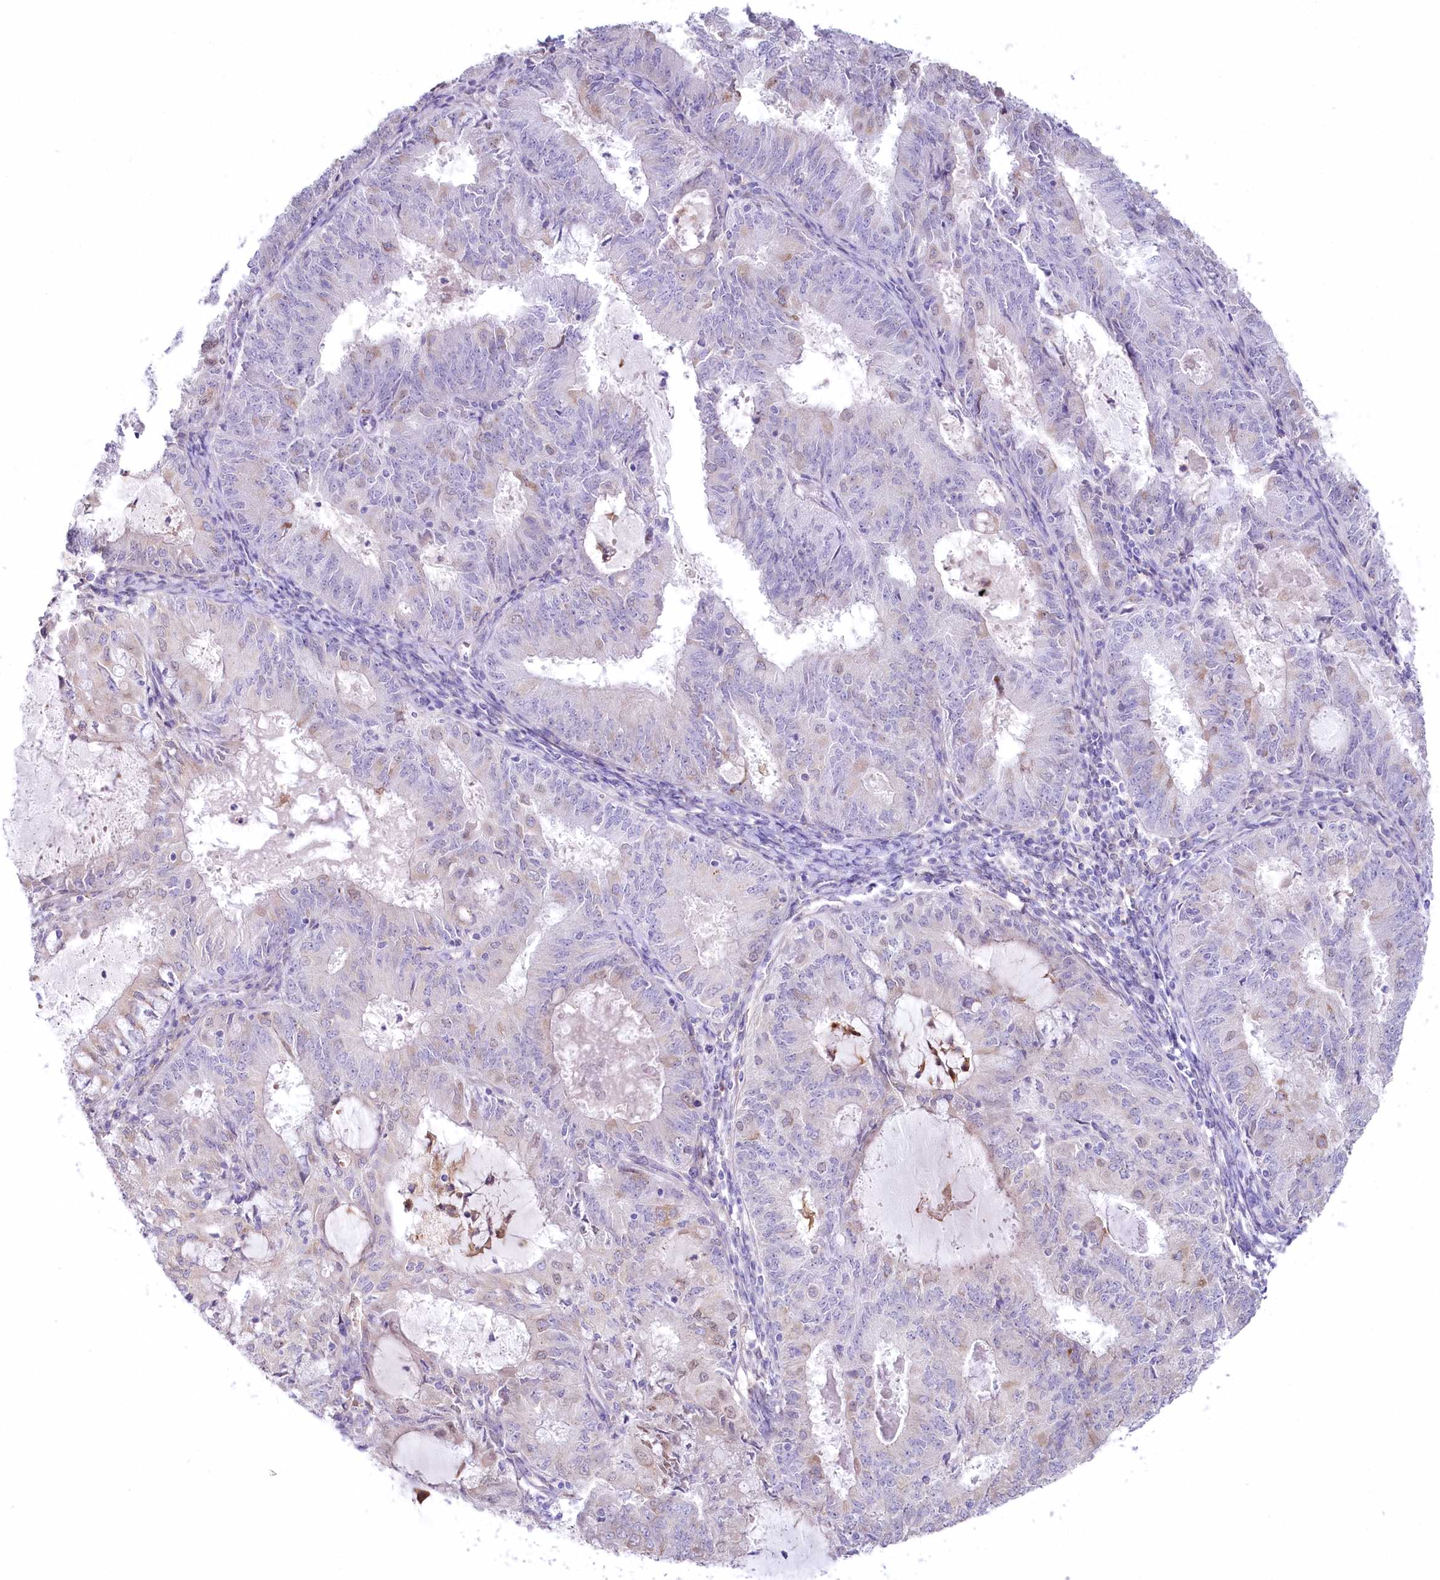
{"staining": {"intensity": "negative", "quantity": "none", "location": "none"}, "tissue": "endometrial cancer", "cell_type": "Tumor cells", "image_type": "cancer", "snomed": [{"axis": "morphology", "description": "Adenocarcinoma, NOS"}, {"axis": "topography", "description": "Endometrium"}], "caption": "Immunohistochemical staining of human endometrial cancer exhibits no significant expression in tumor cells.", "gene": "MYOZ1", "patient": {"sex": "female", "age": 57}}